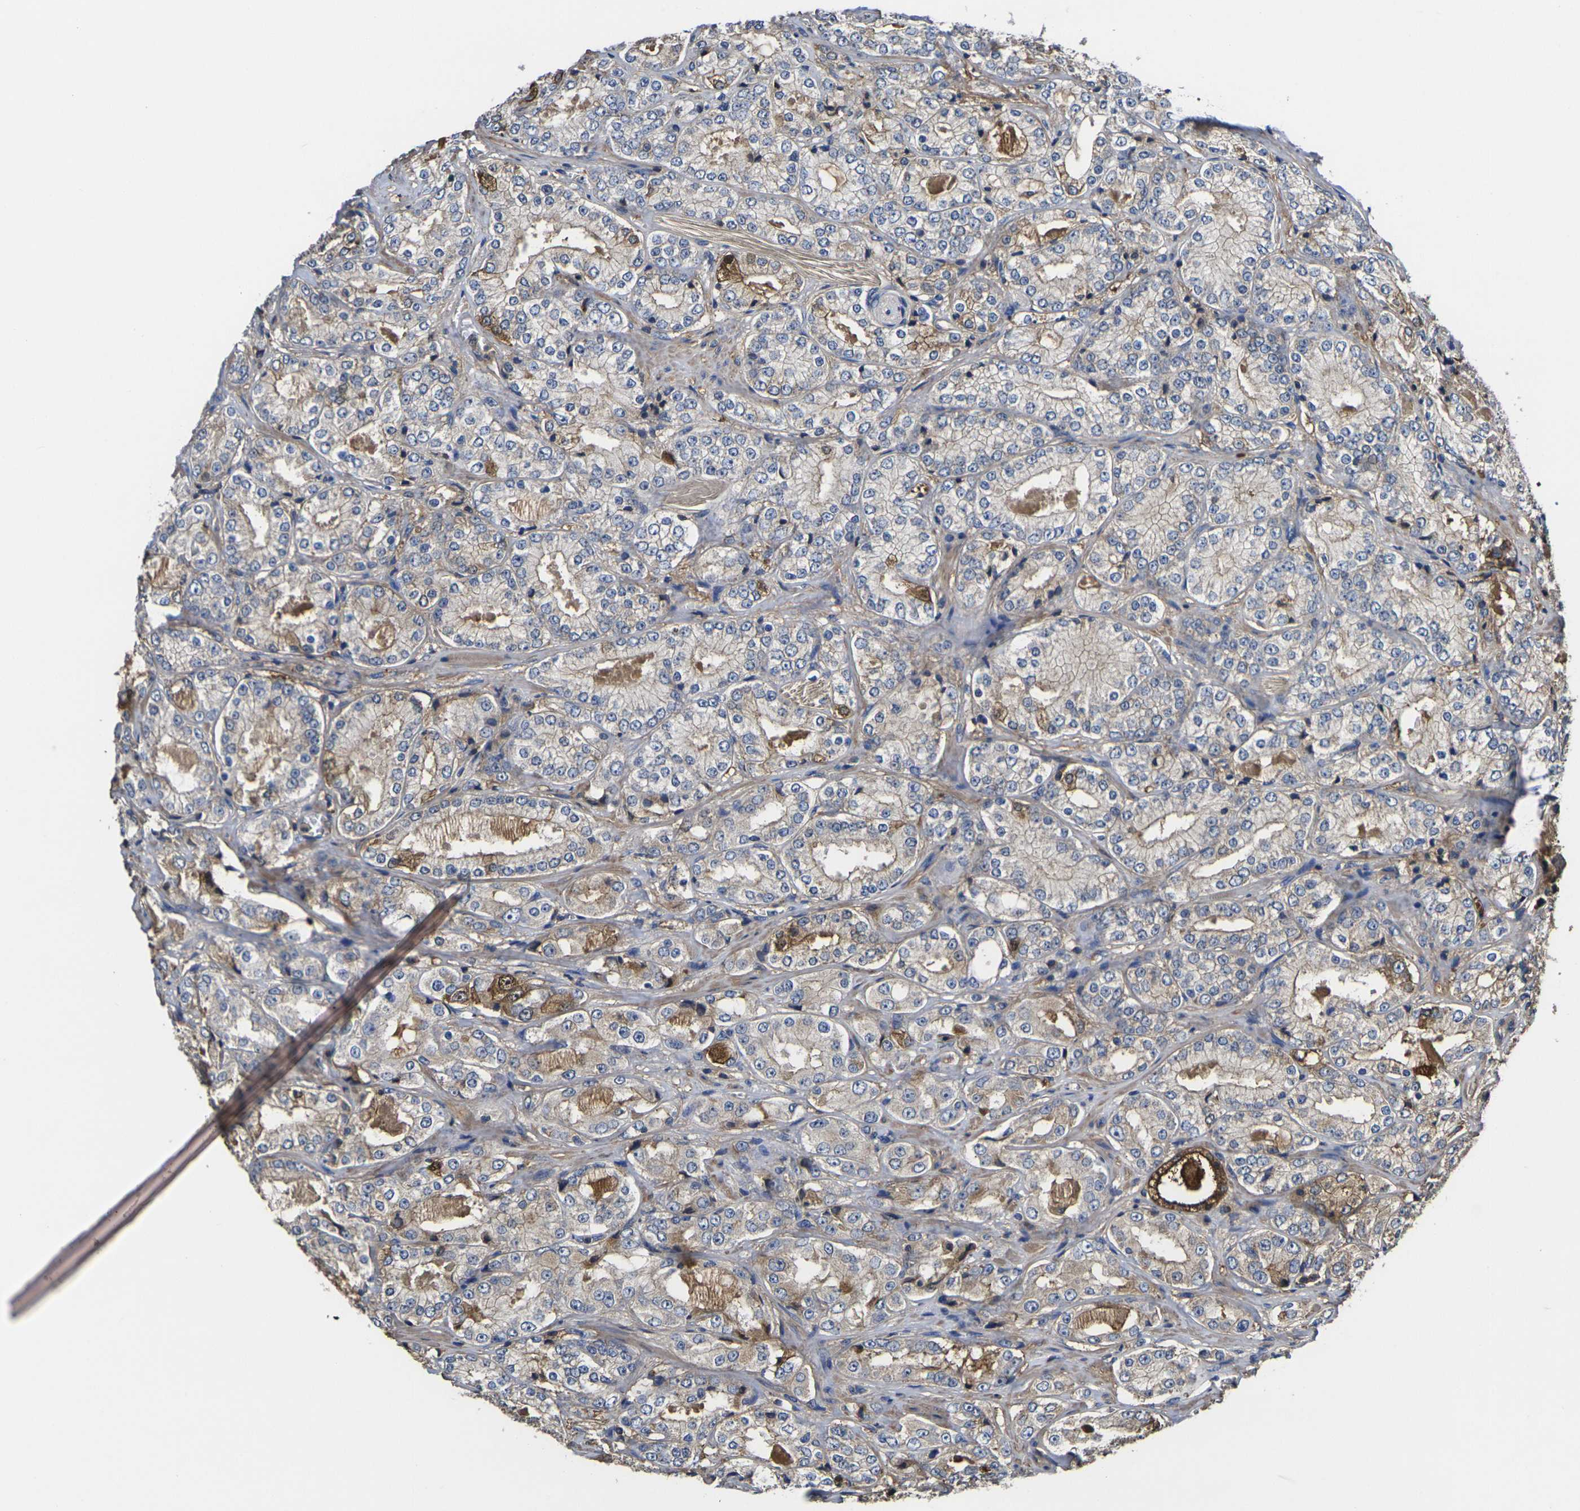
{"staining": {"intensity": "weak", "quantity": ">75%", "location": "cytoplasmic/membranous"}, "tissue": "prostate cancer", "cell_type": "Tumor cells", "image_type": "cancer", "snomed": [{"axis": "morphology", "description": "Adenocarcinoma, High grade"}, {"axis": "topography", "description": "Prostate"}], "caption": "Immunohistochemistry (IHC) (DAB) staining of human prostate cancer (high-grade adenocarcinoma) displays weak cytoplasmic/membranous protein staining in about >75% of tumor cells.", "gene": "HSPG2", "patient": {"sex": "male", "age": 73}}